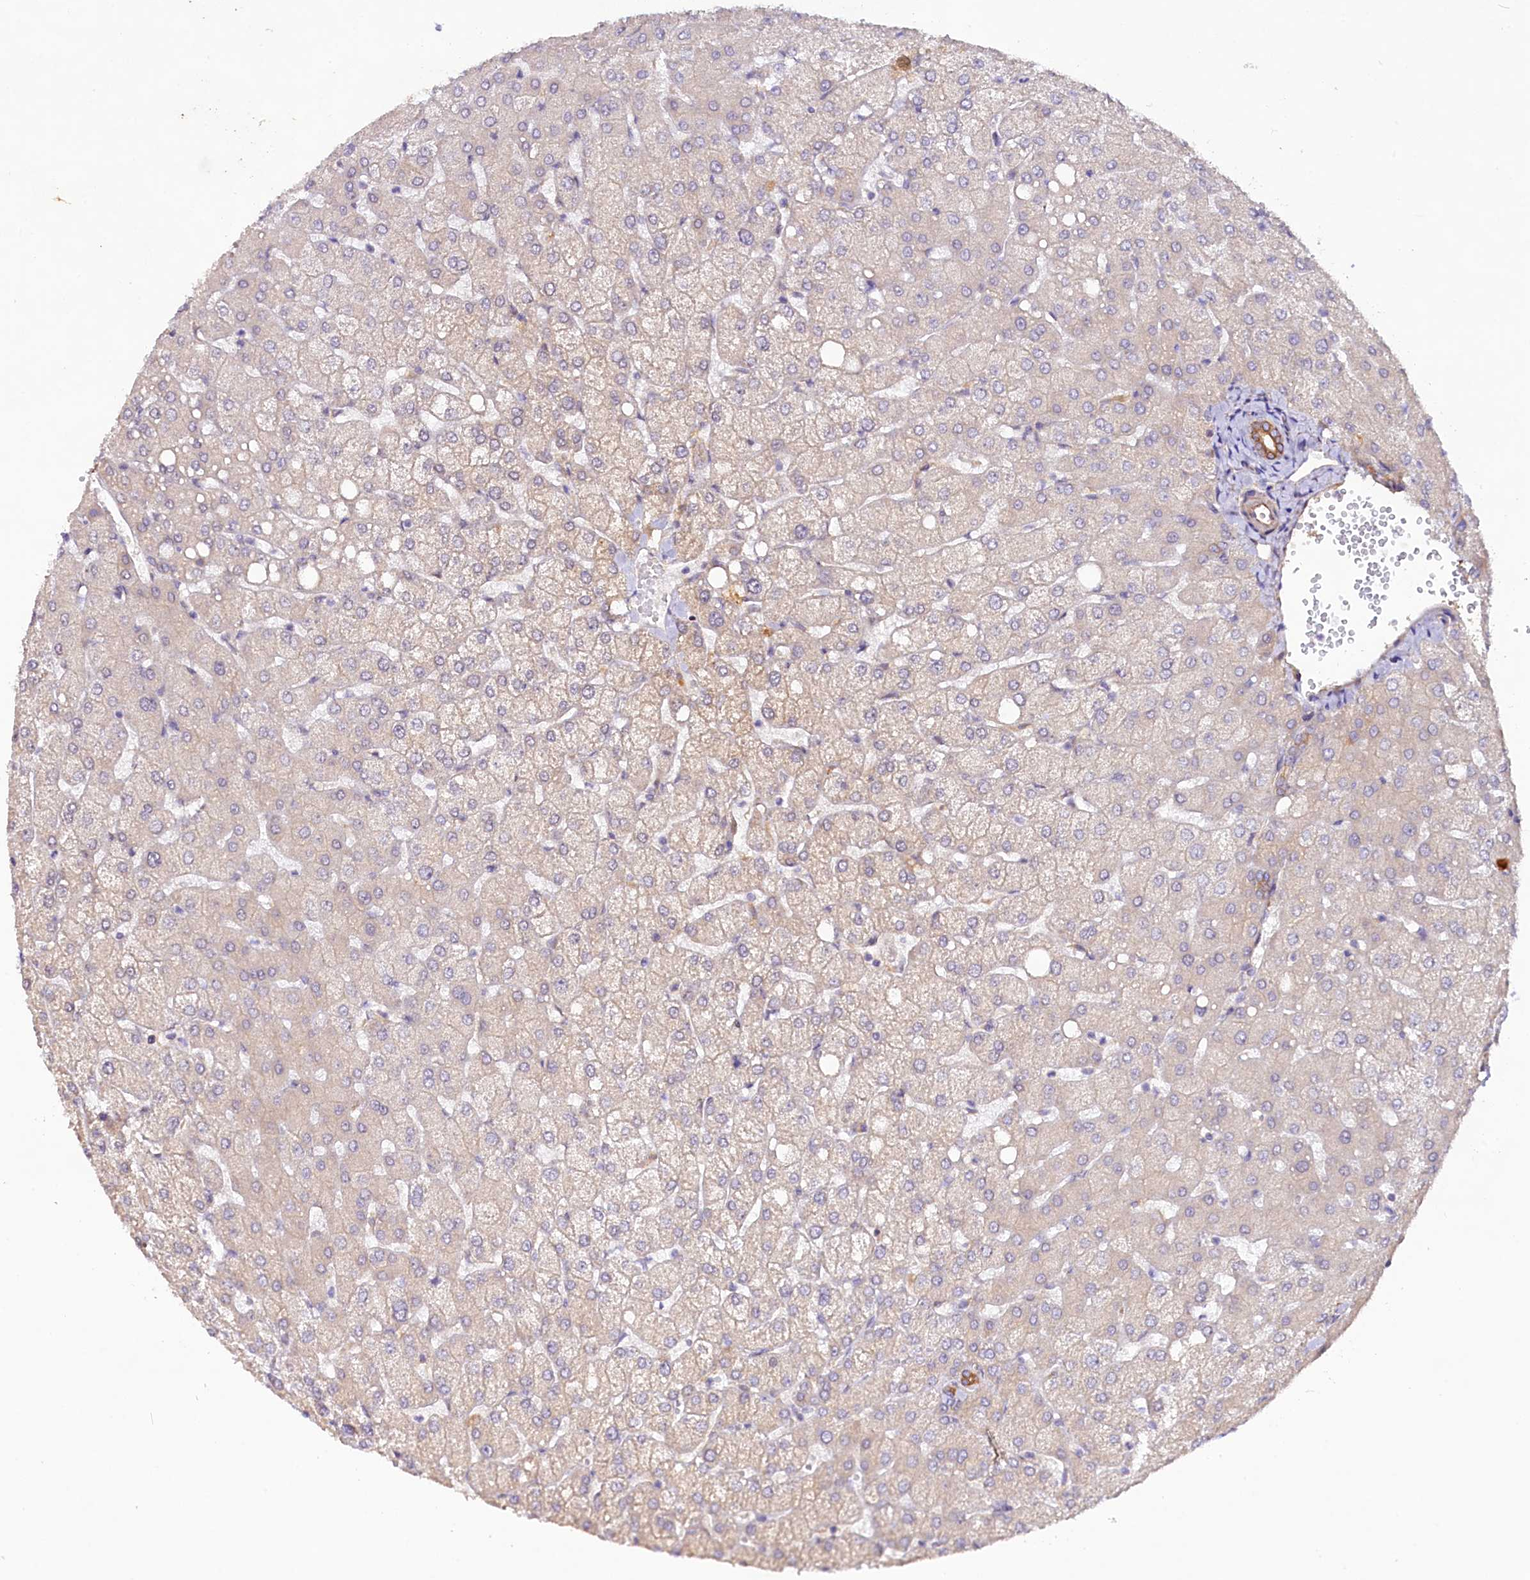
{"staining": {"intensity": "moderate", "quantity": ">75%", "location": "cytoplasmic/membranous"}, "tissue": "liver", "cell_type": "Cholangiocytes", "image_type": "normal", "snomed": [{"axis": "morphology", "description": "Normal tissue, NOS"}, {"axis": "topography", "description": "Liver"}], "caption": "Cholangiocytes reveal moderate cytoplasmic/membranous staining in about >75% of cells in benign liver.", "gene": "VPS11", "patient": {"sex": "female", "age": 54}}